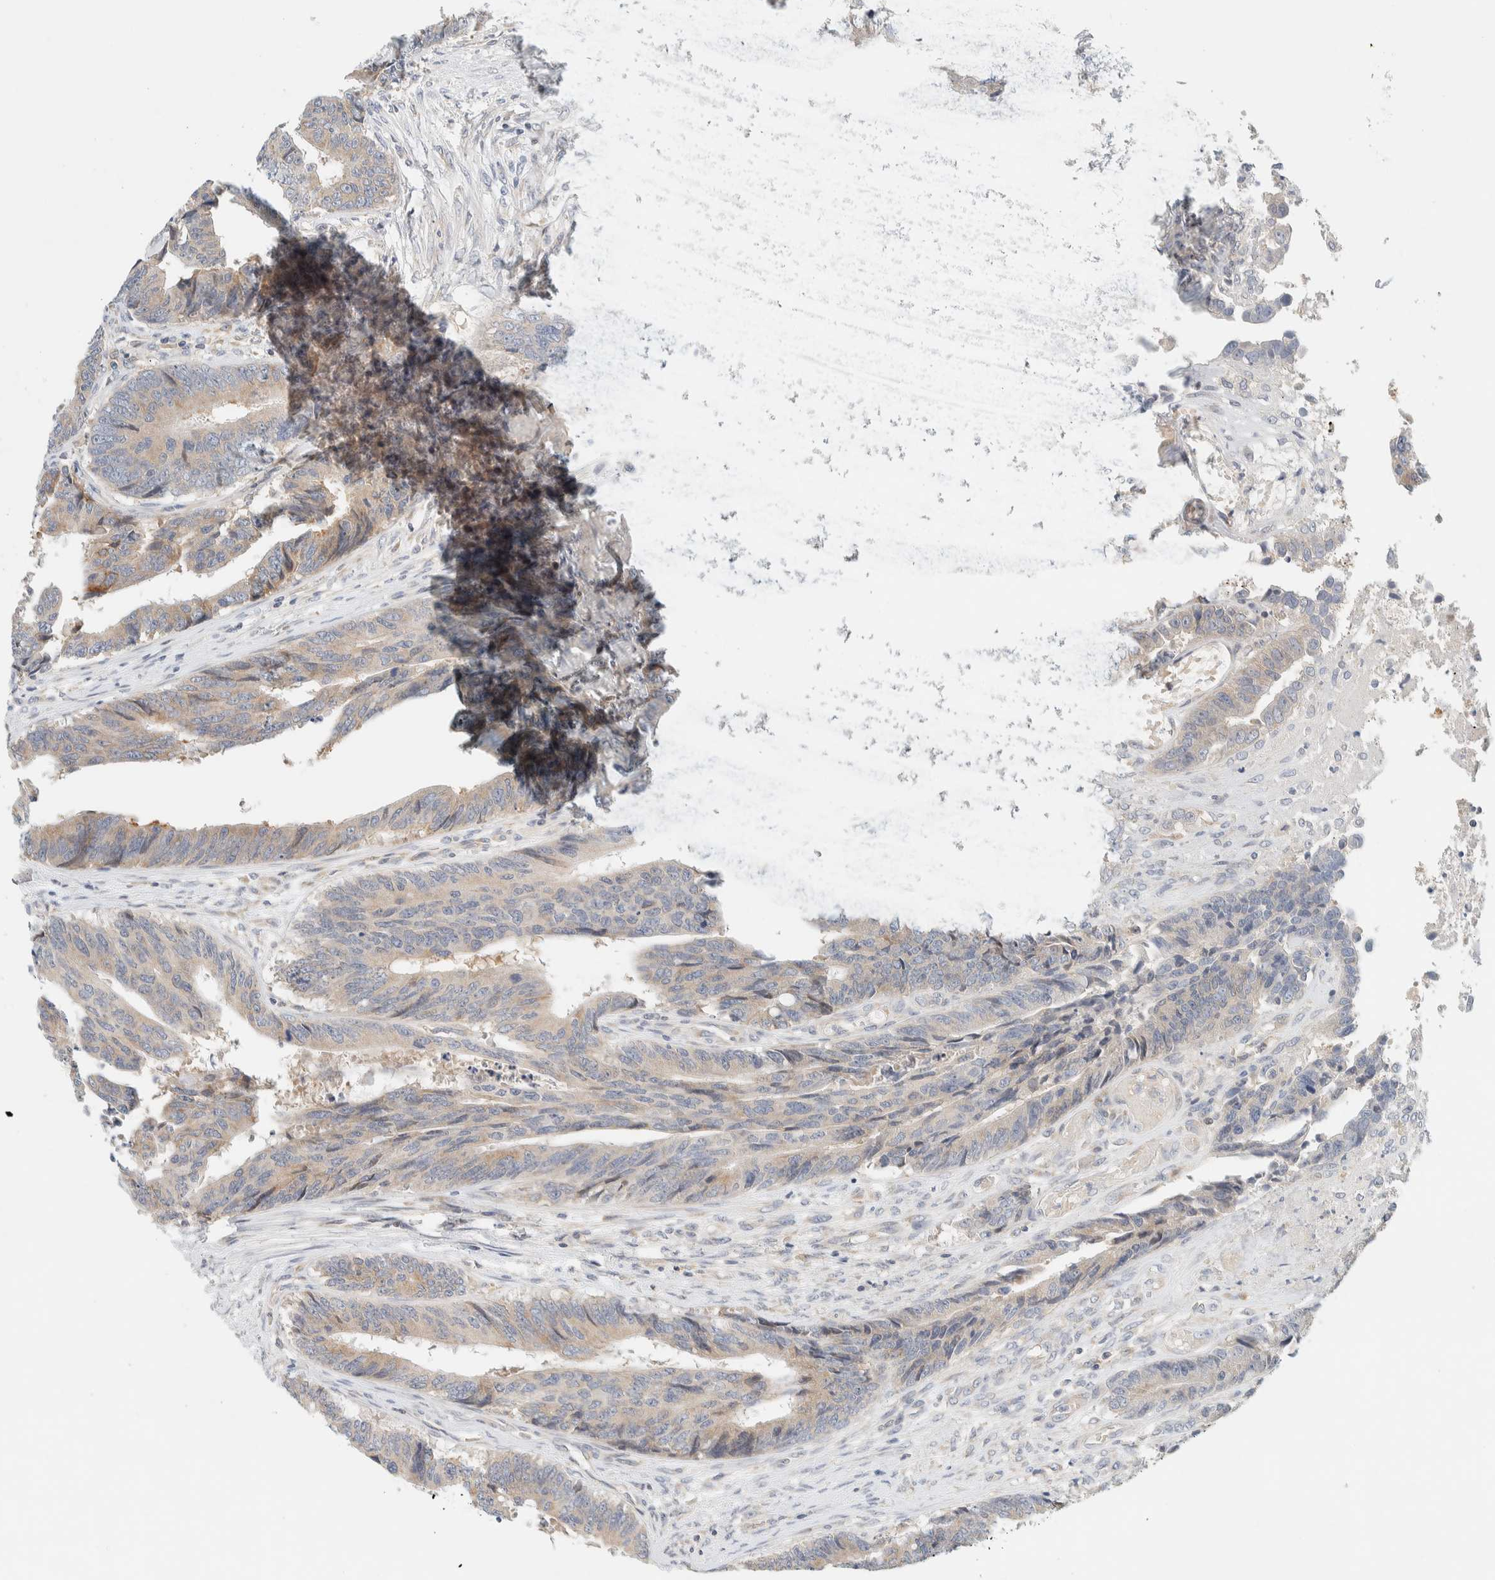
{"staining": {"intensity": "weak", "quantity": "25%-75%", "location": "cytoplasmic/membranous"}, "tissue": "colorectal cancer", "cell_type": "Tumor cells", "image_type": "cancer", "snomed": [{"axis": "morphology", "description": "Adenocarcinoma, NOS"}, {"axis": "topography", "description": "Rectum"}], "caption": "Protein positivity by immunohistochemistry reveals weak cytoplasmic/membranous expression in approximately 25%-75% of tumor cells in colorectal cancer (adenocarcinoma).", "gene": "SUMF2", "patient": {"sex": "male", "age": 84}}